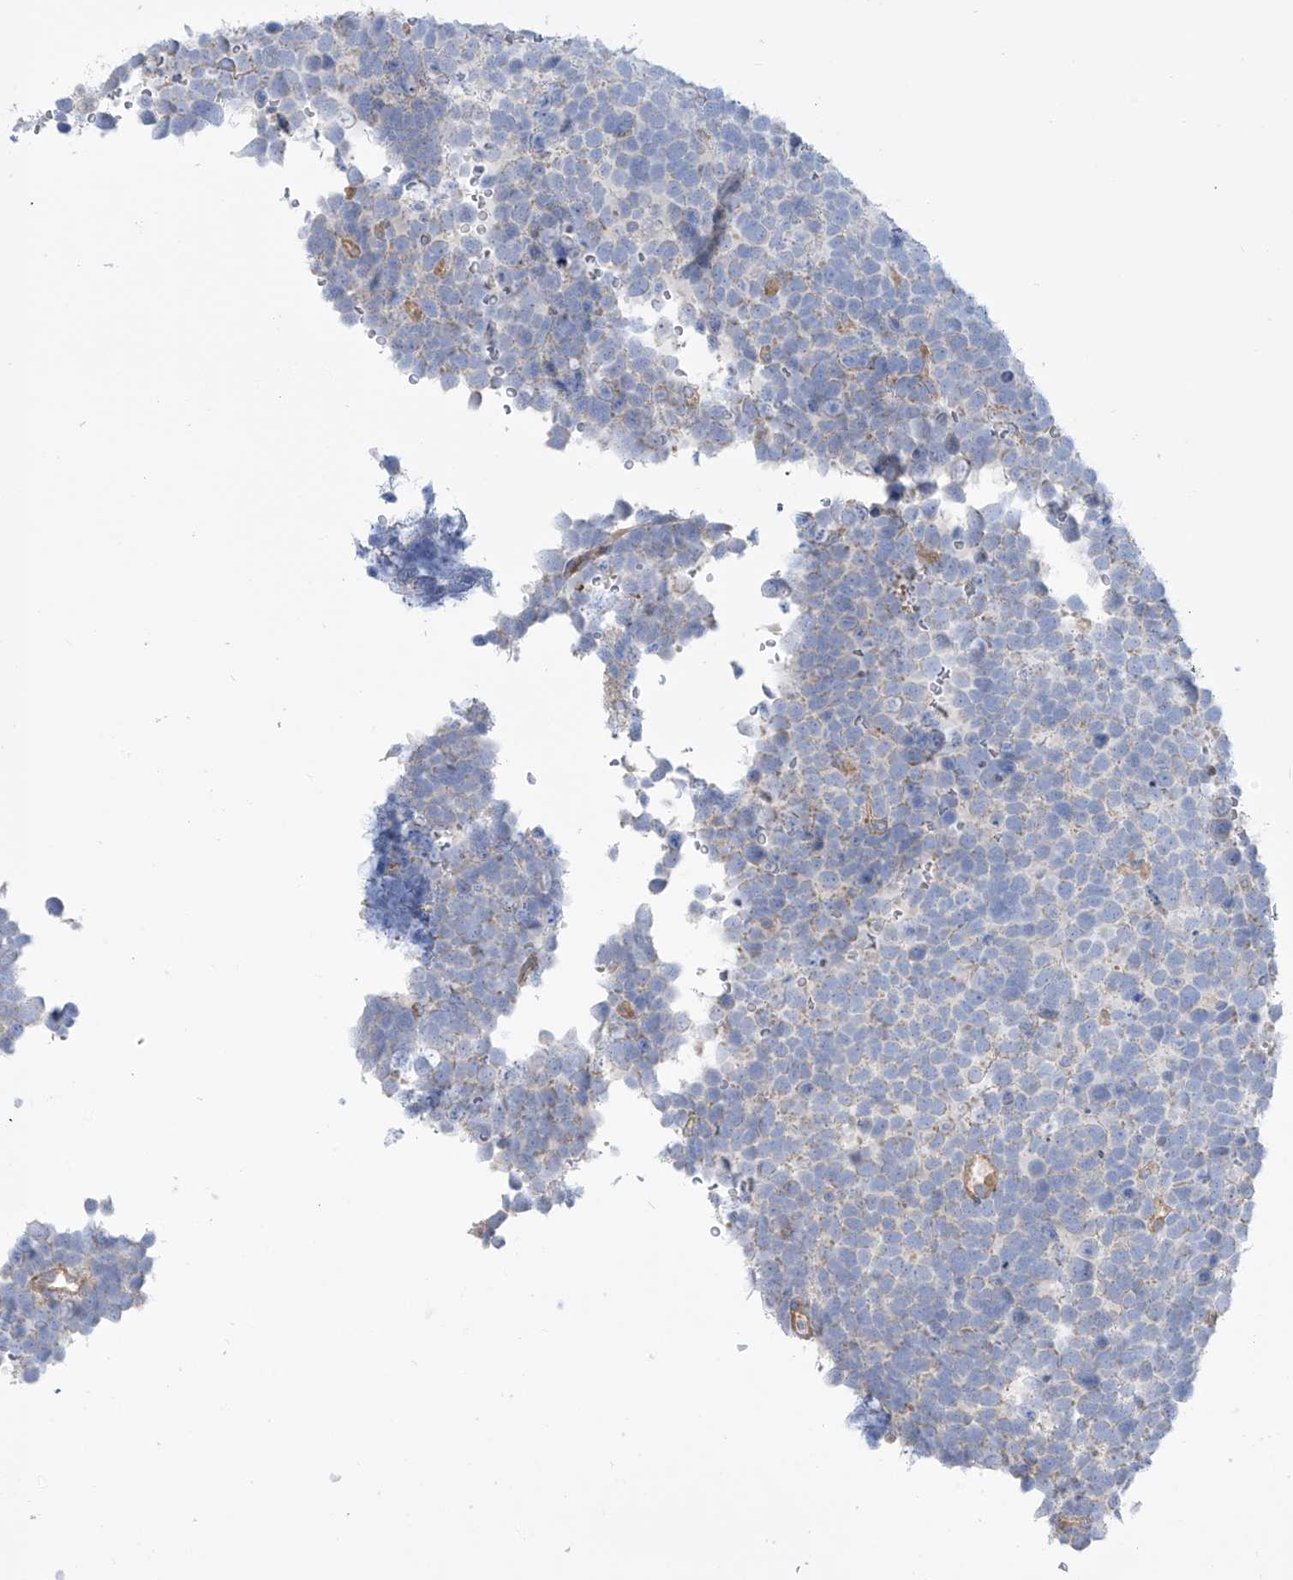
{"staining": {"intensity": "negative", "quantity": "none", "location": "none"}, "tissue": "urothelial cancer", "cell_type": "Tumor cells", "image_type": "cancer", "snomed": [{"axis": "morphology", "description": "Urothelial carcinoma, High grade"}, {"axis": "topography", "description": "Urinary bladder"}], "caption": "There is no significant staining in tumor cells of urothelial cancer. (DAB (3,3'-diaminobenzidine) immunohistochemistry (IHC), high magnification).", "gene": "TMEM209", "patient": {"sex": "female", "age": 82}}